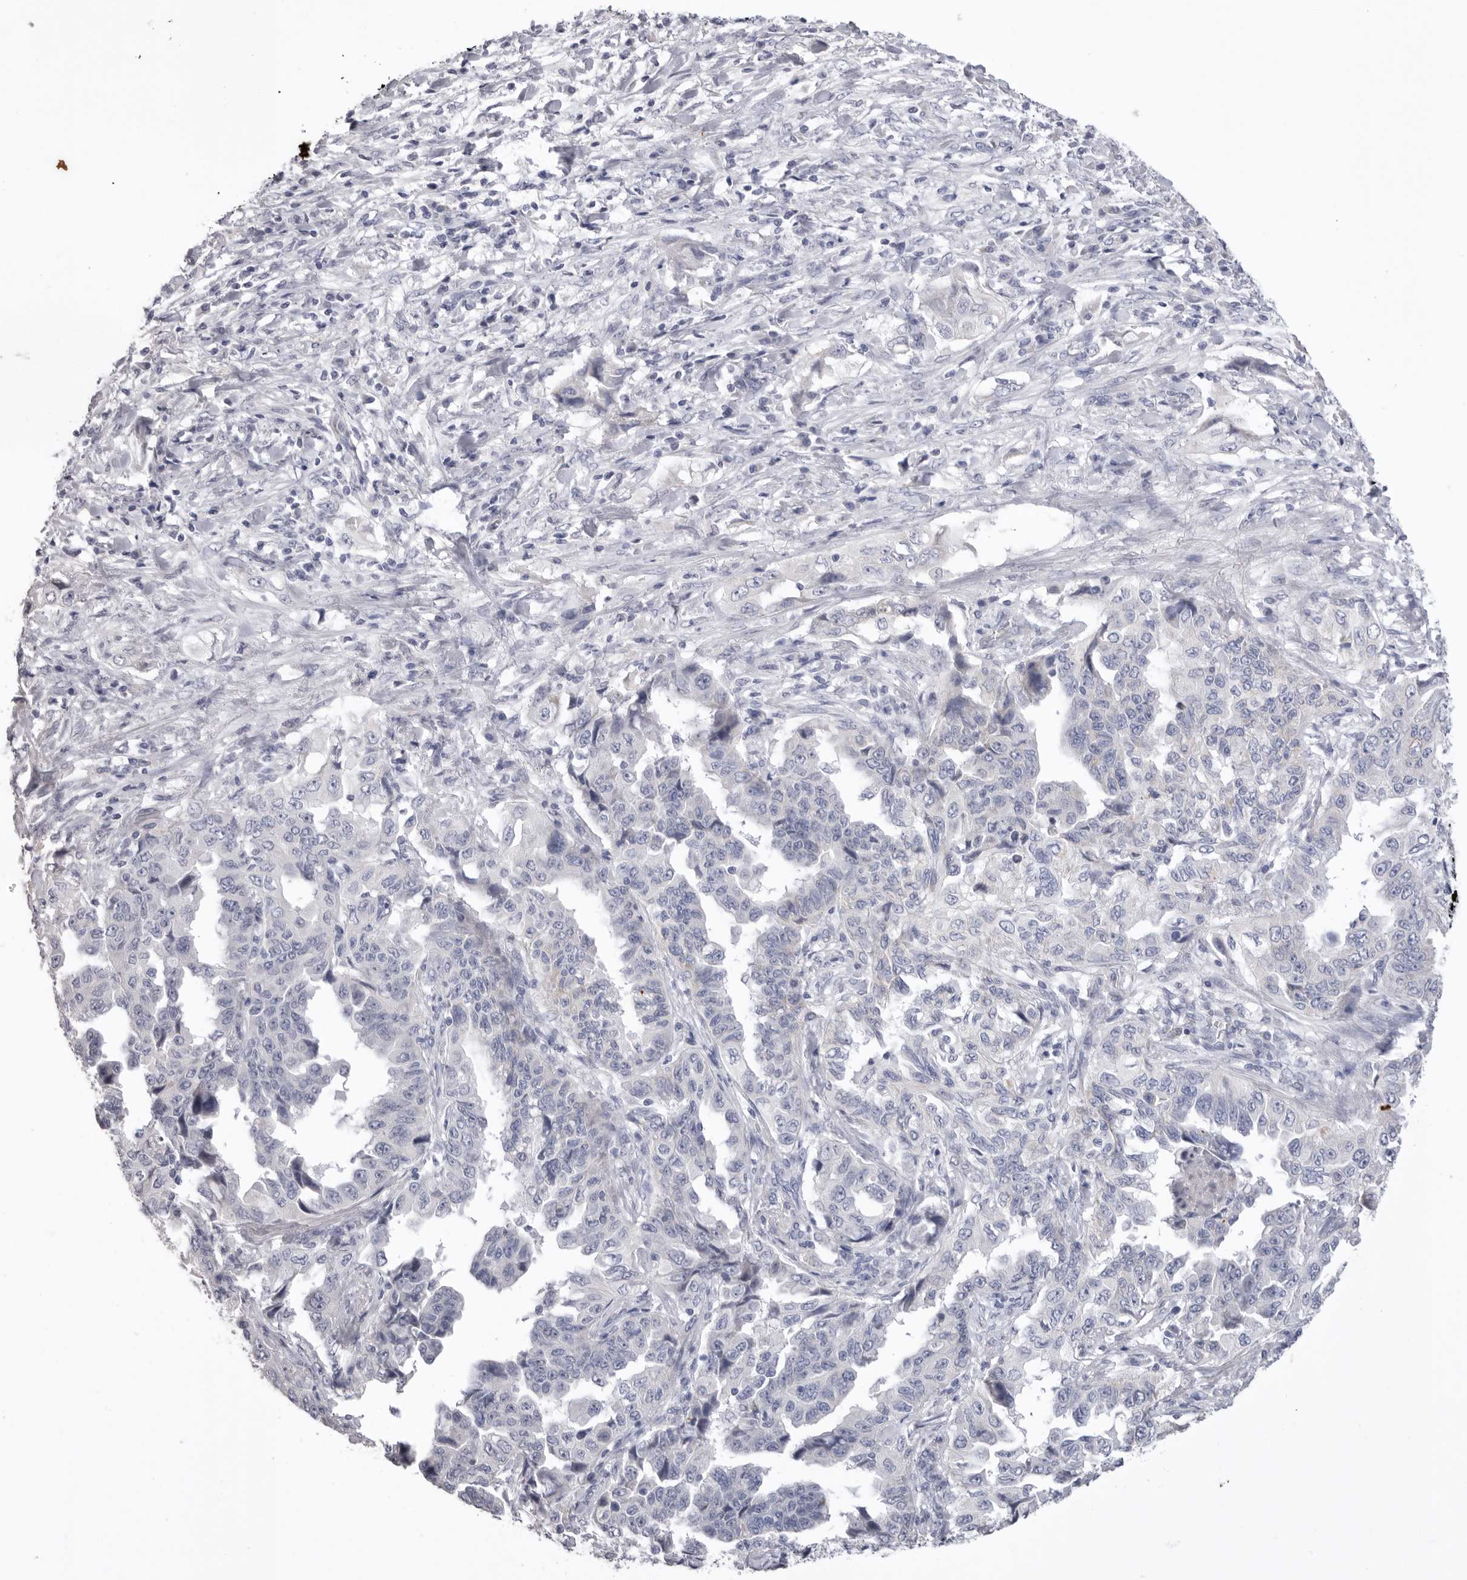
{"staining": {"intensity": "negative", "quantity": "none", "location": "none"}, "tissue": "lung cancer", "cell_type": "Tumor cells", "image_type": "cancer", "snomed": [{"axis": "morphology", "description": "Adenocarcinoma, NOS"}, {"axis": "topography", "description": "Lung"}], "caption": "IHC of adenocarcinoma (lung) displays no positivity in tumor cells. The staining is performed using DAB brown chromogen with nuclei counter-stained in using hematoxylin.", "gene": "VDAC3", "patient": {"sex": "female", "age": 51}}